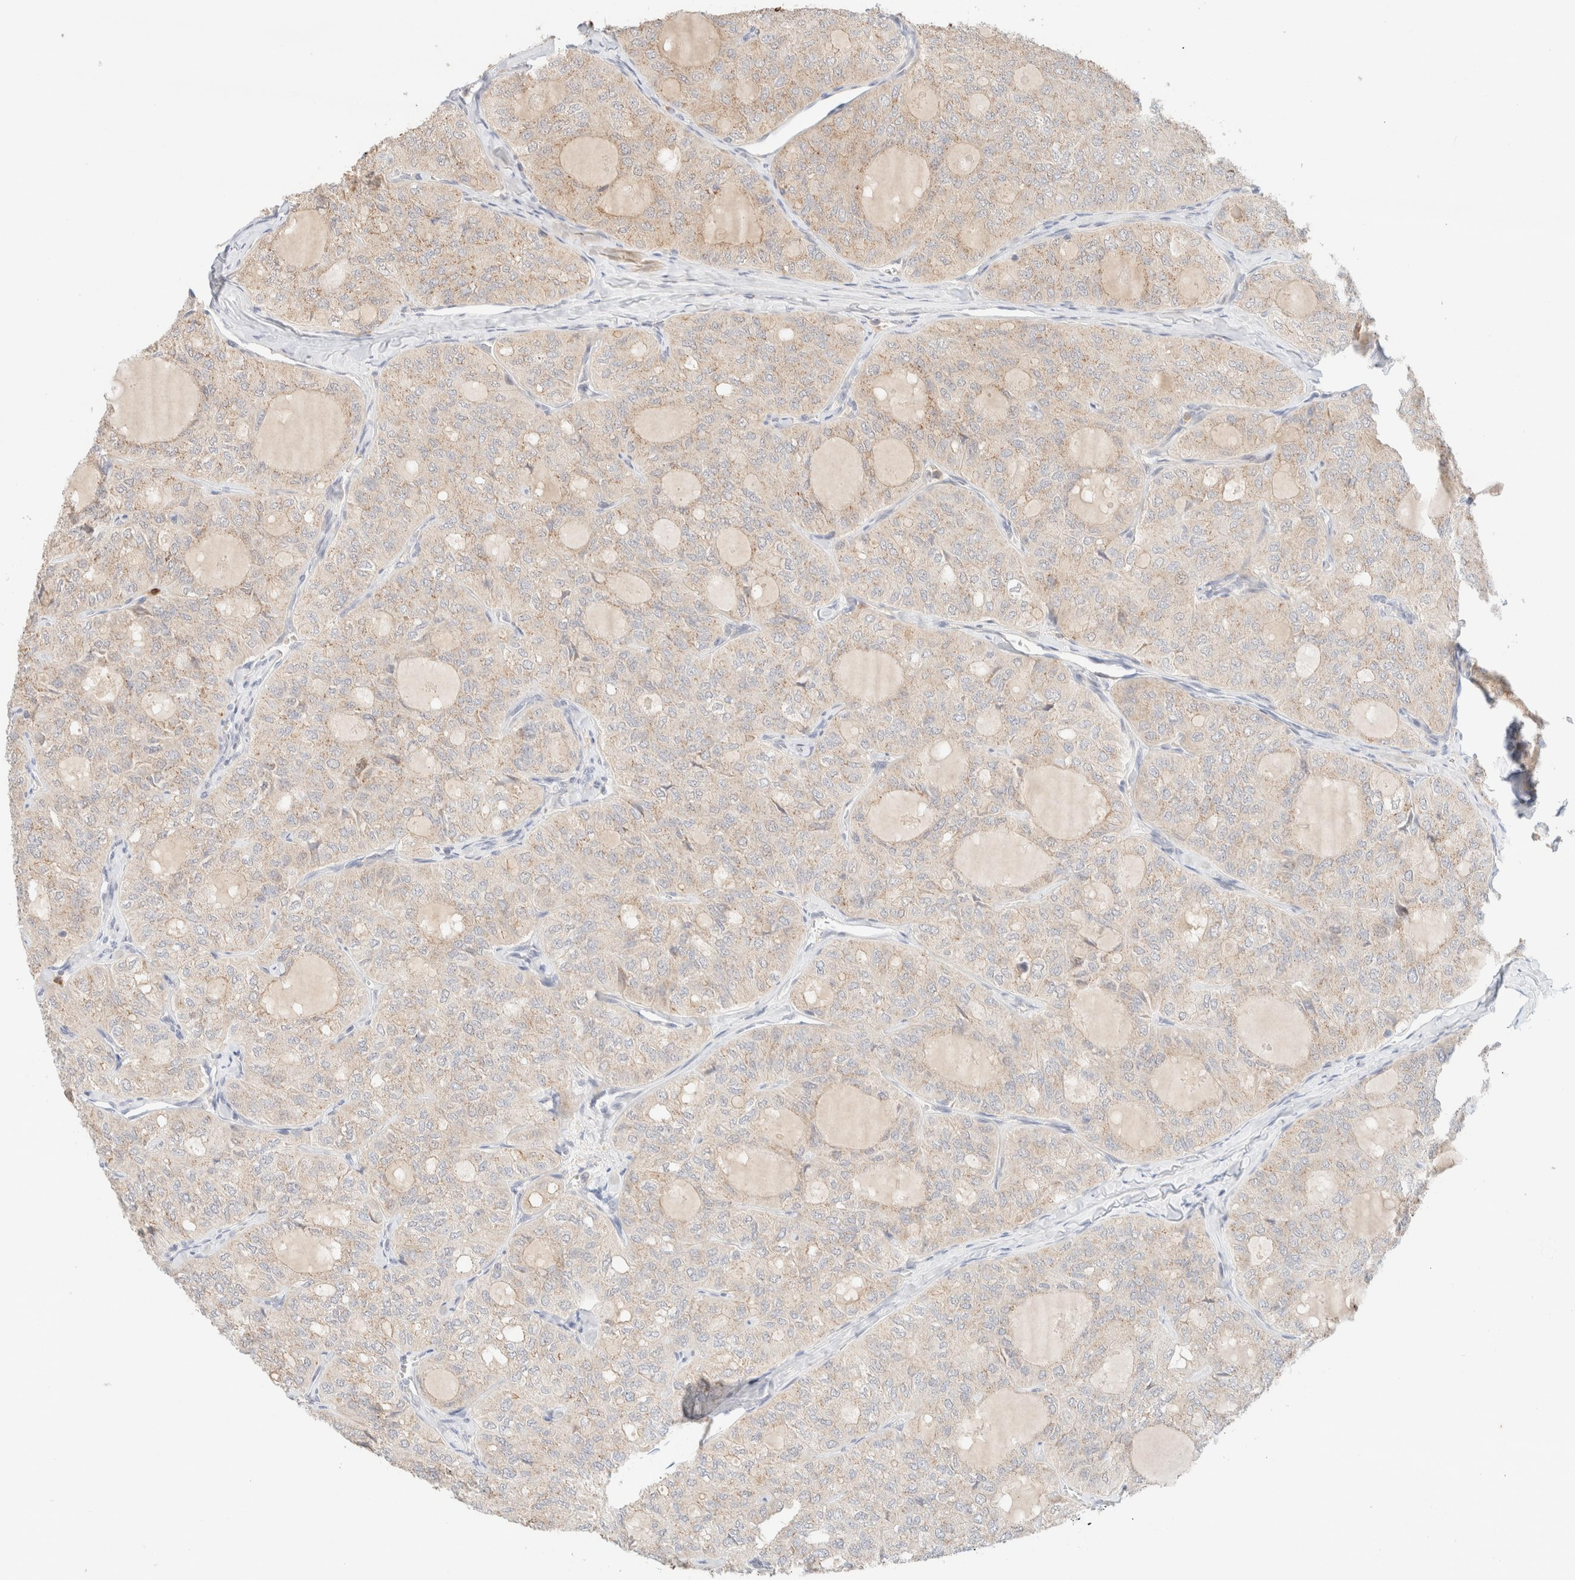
{"staining": {"intensity": "weak", "quantity": ">75%", "location": "cytoplasmic/membranous"}, "tissue": "thyroid cancer", "cell_type": "Tumor cells", "image_type": "cancer", "snomed": [{"axis": "morphology", "description": "Follicular adenoma carcinoma, NOS"}, {"axis": "topography", "description": "Thyroid gland"}], "caption": "A histopathology image of thyroid follicular adenoma carcinoma stained for a protein displays weak cytoplasmic/membranous brown staining in tumor cells.", "gene": "SGSM2", "patient": {"sex": "male", "age": 75}}